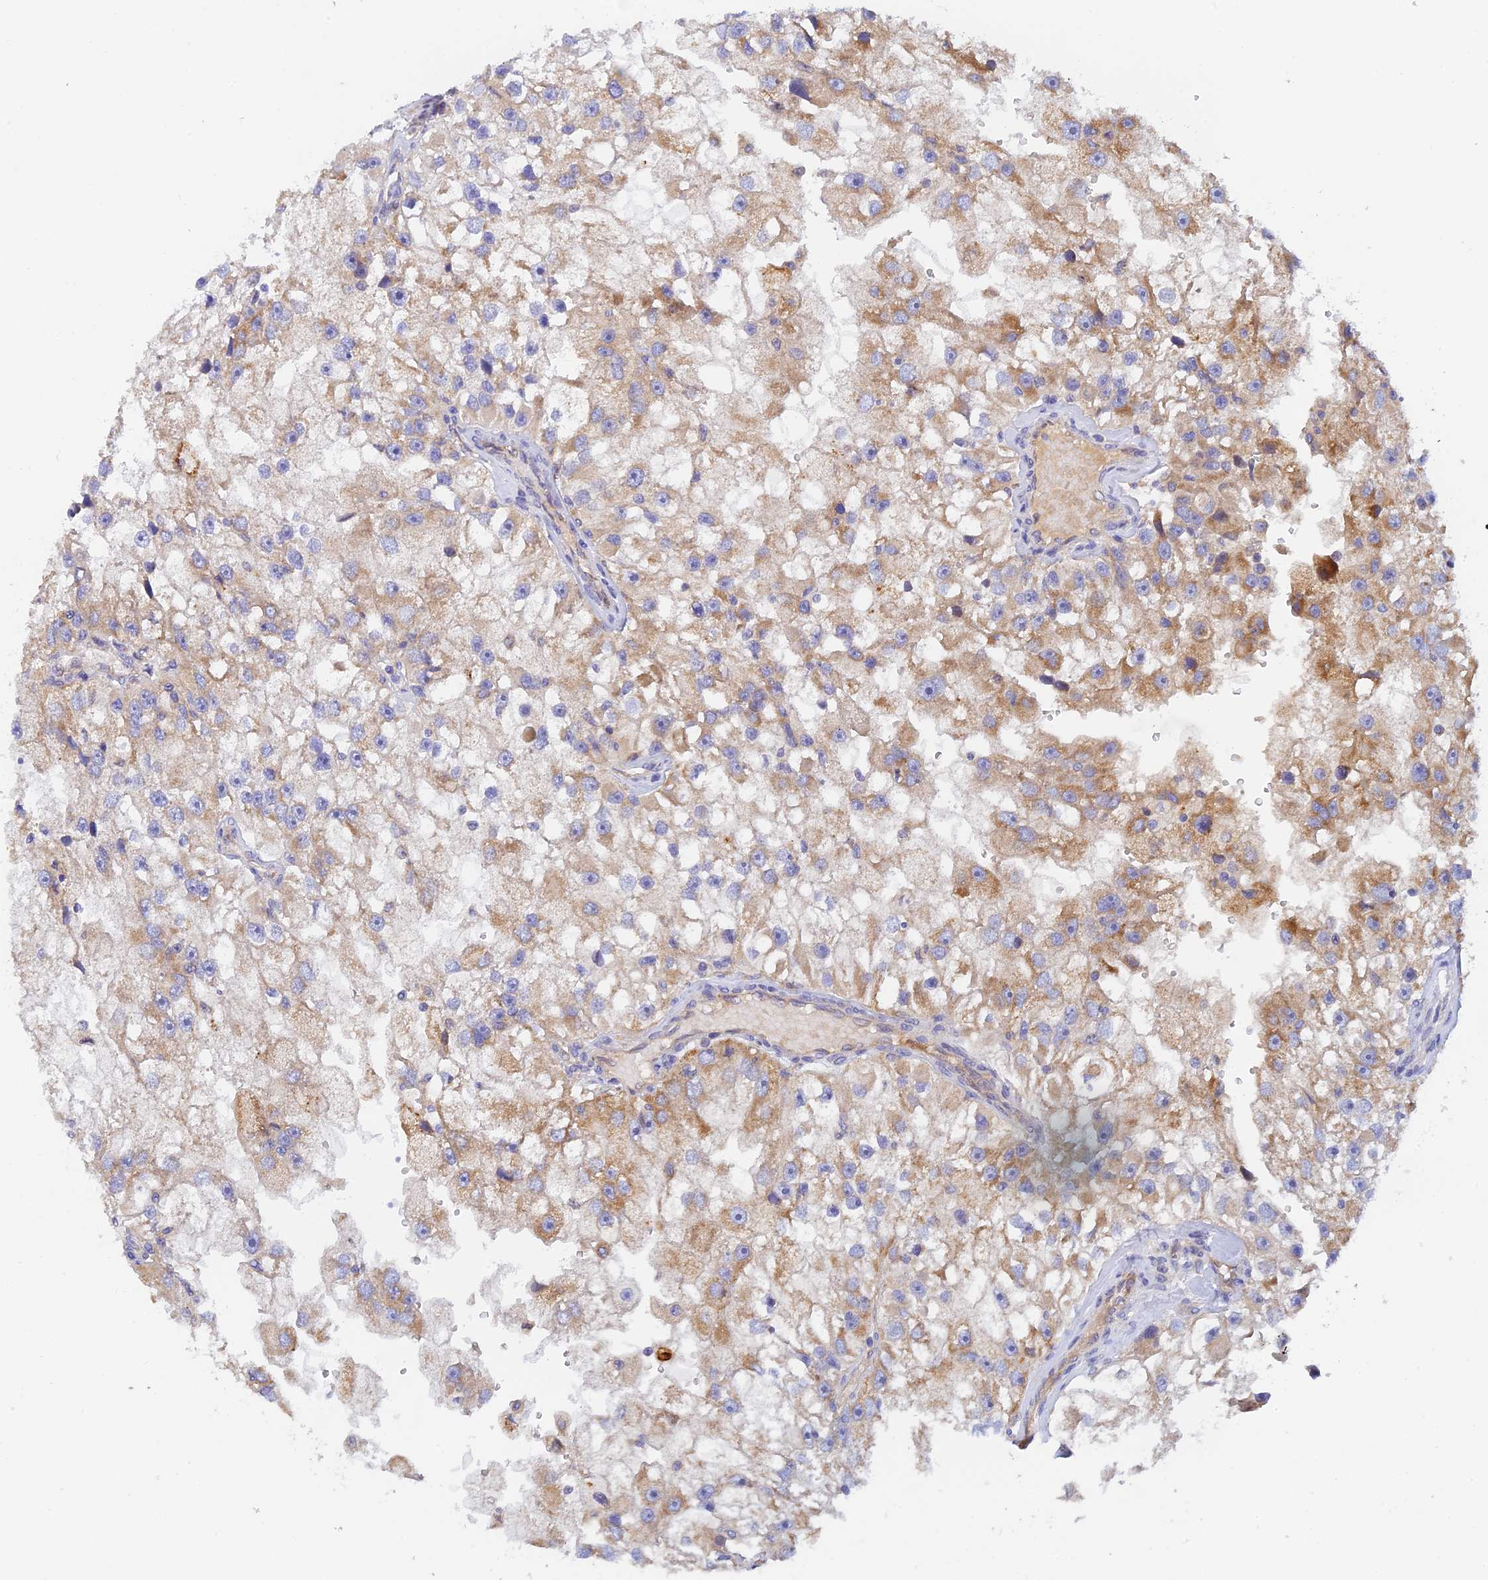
{"staining": {"intensity": "moderate", "quantity": "25%-75%", "location": "cytoplasmic/membranous"}, "tissue": "renal cancer", "cell_type": "Tumor cells", "image_type": "cancer", "snomed": [{"axis": "morphology", "description": "Adenocarcinoma, NOS"}, {"axis": "topography", "description": "Kidney"}], "caption": "This image shows immunohistochemistry staining of adenocarcinoma (renal), with medium moderate cytoplasmic/membranous staining in approximately 25%-75% of tumor cells.", "gene": "RANBP6", "patient": {"sex": "male", "age": 63}}